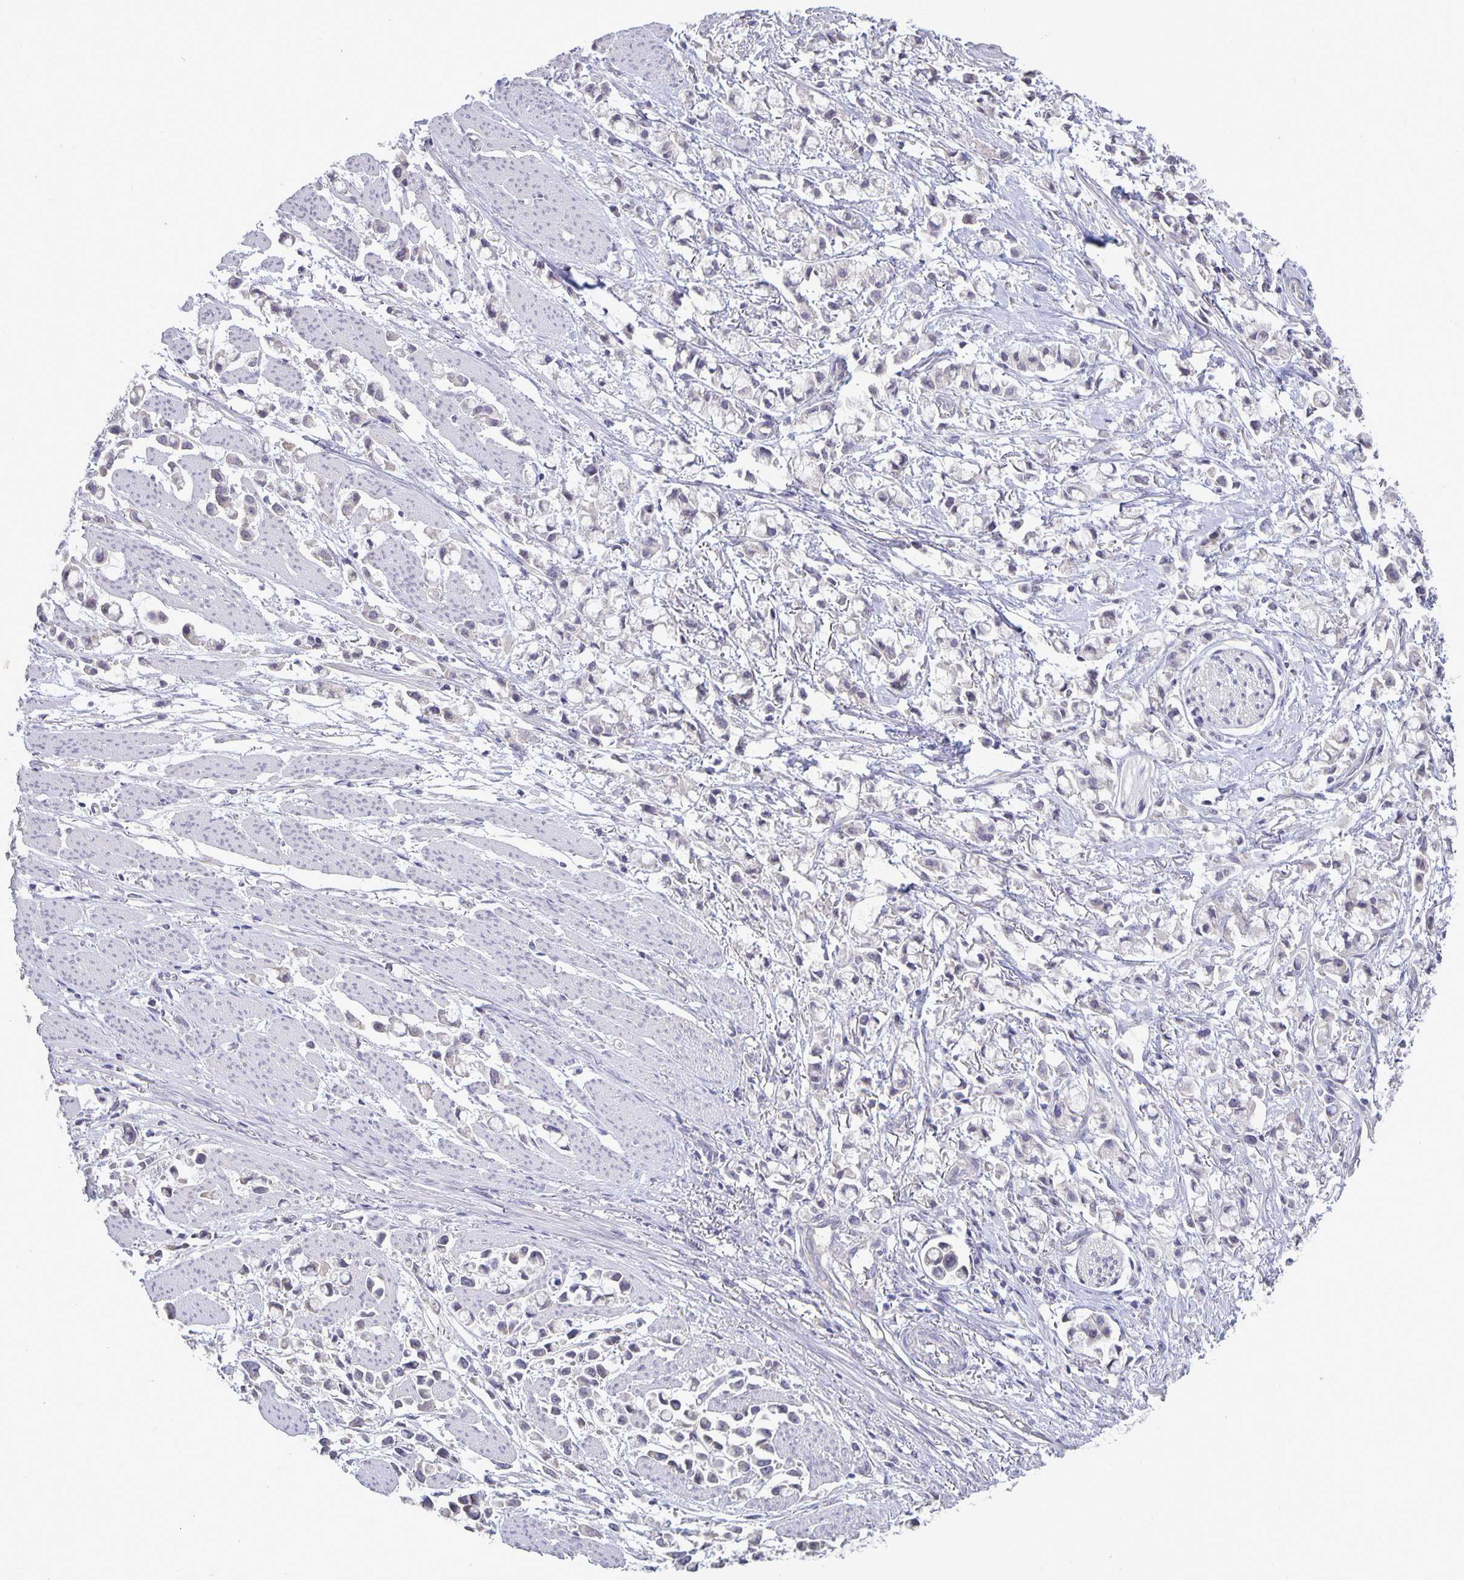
{"staining": {"intensity": "negative", "quantity": "none", "location": "none"}, "tissue": "stomach cancer", "cell_type": "Tumor cells", "image_type": "cancer", "snomed": [{"axis": "morphology", "description": "Adenocarcinoma, NOS"}, {"axis": "topography", "description": "Stomach"}], "caption": "Image shows no protein expression in tumor cells of stomach cancer (adenocarcinoma) tissue. (Immunohistochemistry, brightfield microscopy, high magnification).", "gene": "PLCB3", "patient": {"sex": "female", "age": 81}}